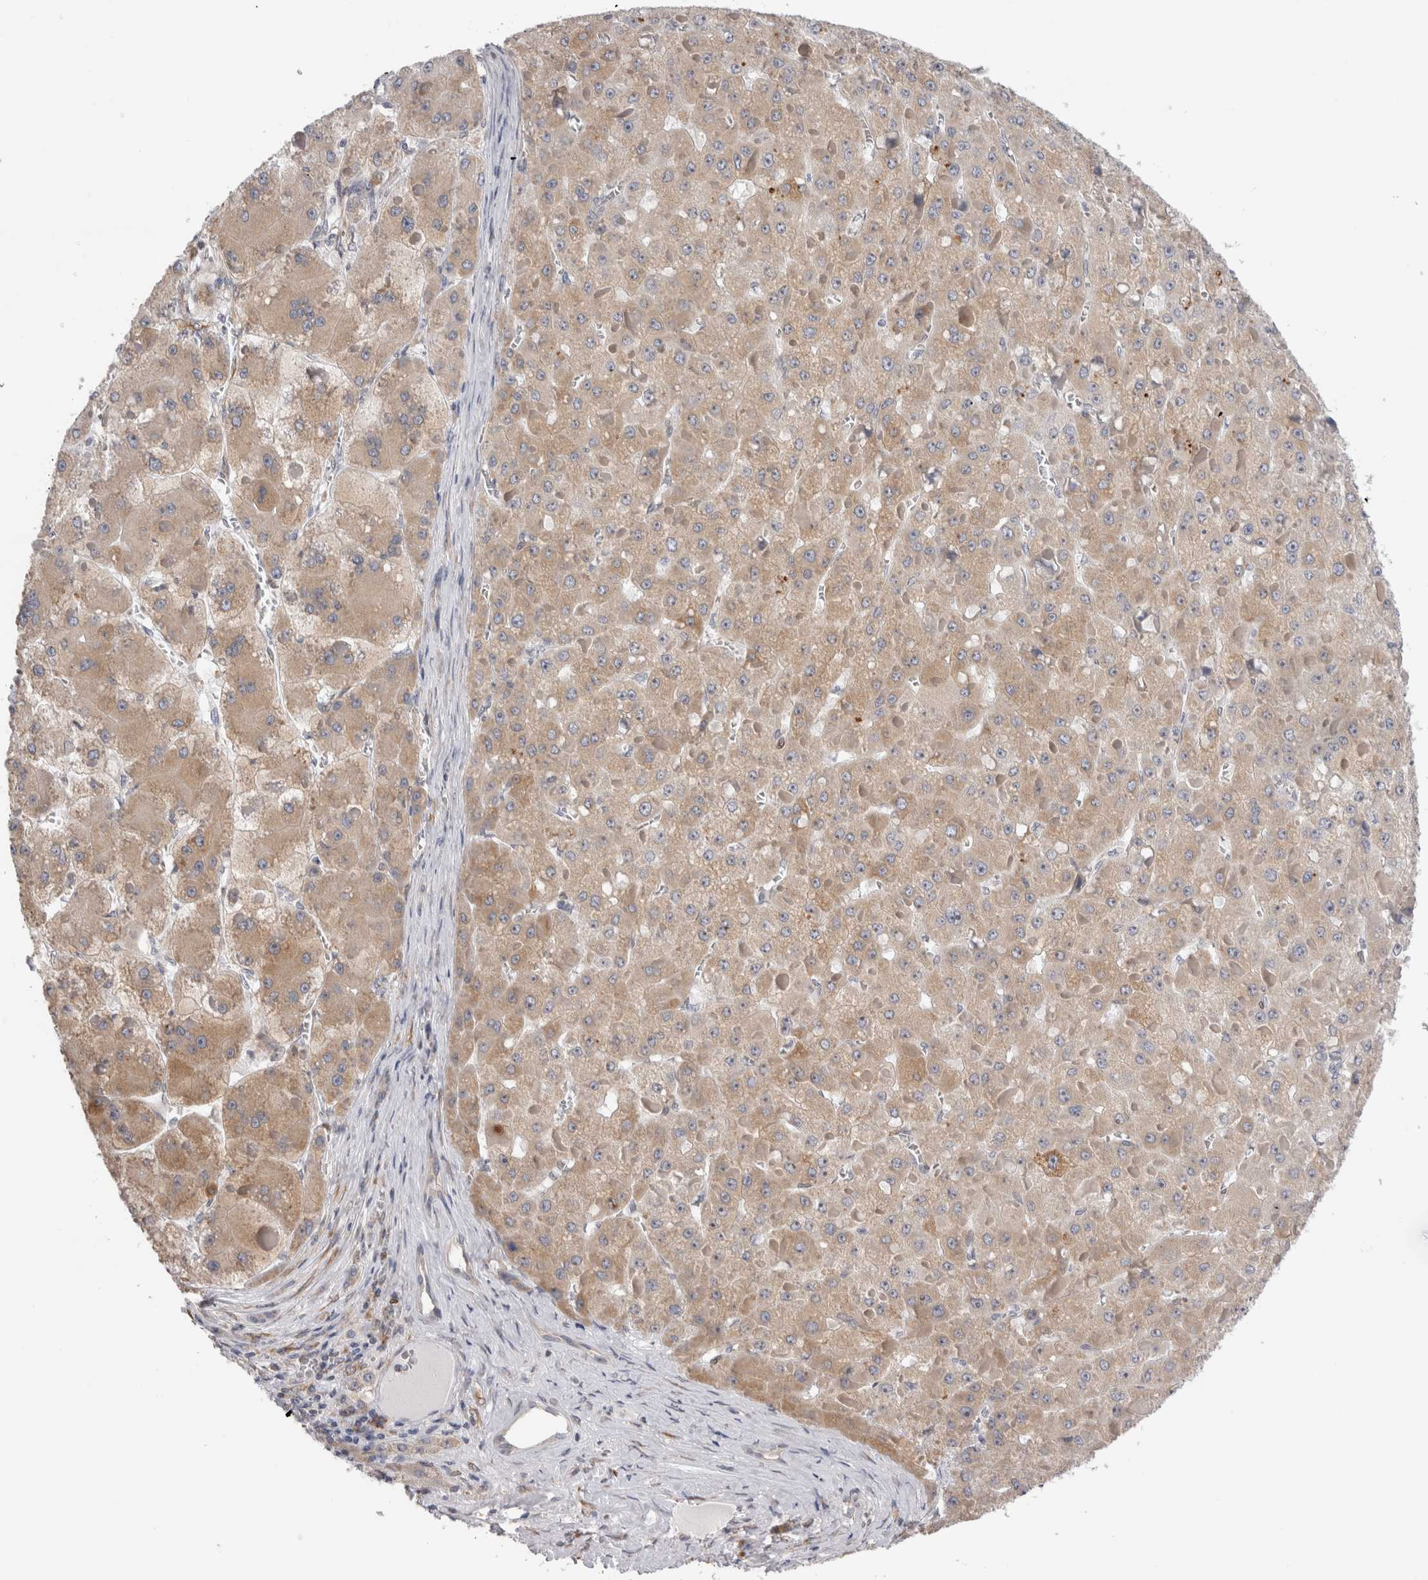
{"staining": {"intensity": "weak", "quantity": ">75%", "location": "cytoplasmic/membranous"}, "tissue": "liver cancer", "cell_type": "Tumor cells", "image_type": "cancer", "snomed": [{"axis": "morphology", "description": "Carcinoma, Hepatocellular, NOS"}, {"axis": "topography", "description": "Liver"}], "caption": "About >75% of tumor cells in human liver cancer show weak cytoplasmic/membranous protein positivity as visualized by brown immunohistochemical staining.", "gene": "VCPIP1", "patient": {"sex": "female", "age": 73}}